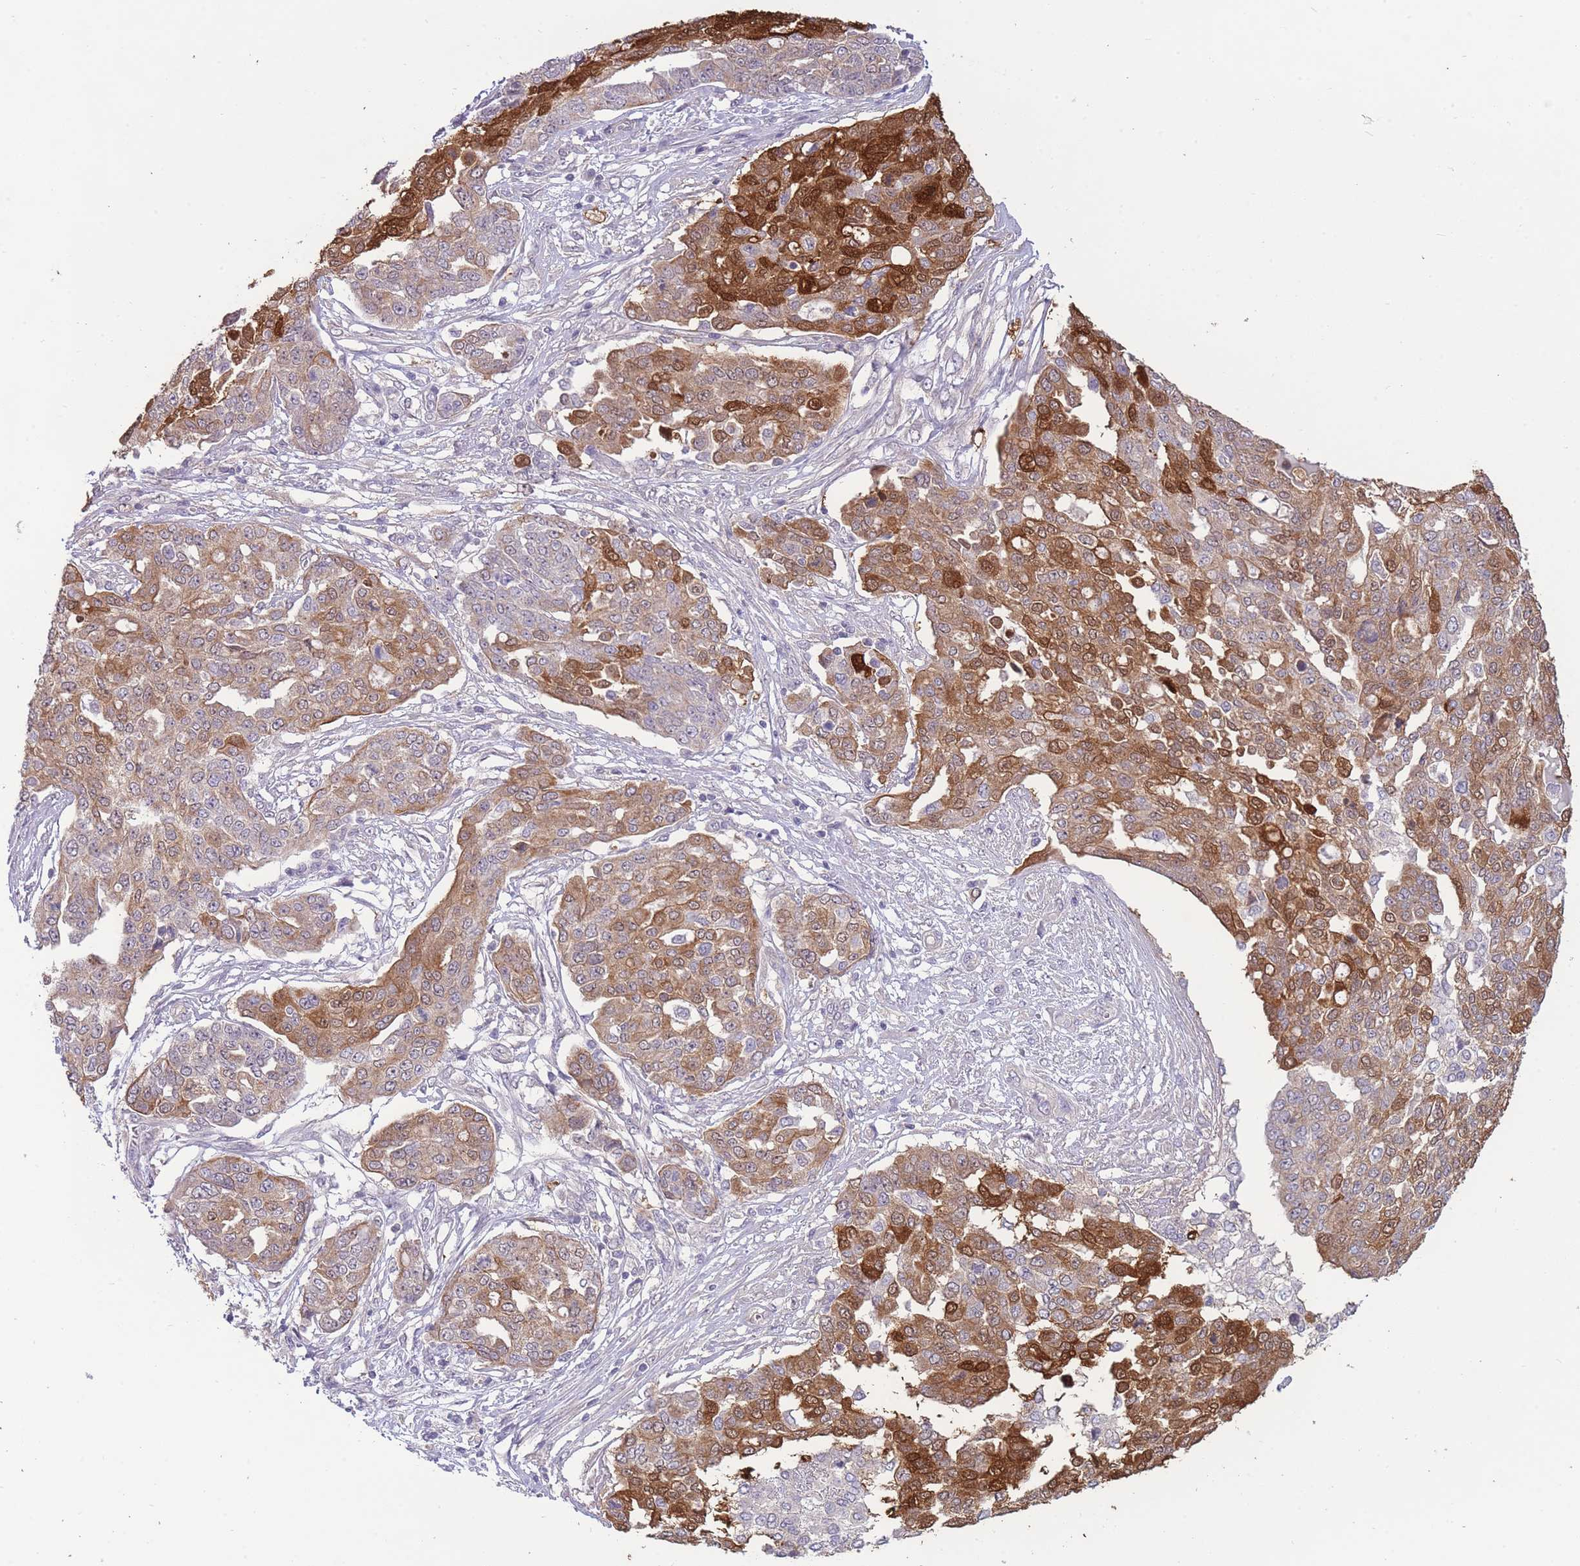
{"staining": {"intensity": "strong", "quantity": "25%-75%", "location": "cytoplasmic/membranous"}, "tissue": "ovarian cancer", "cell_type": "Tumor cells", "image_type": "cancer", "snomed": [{"axis": "morphology", "description": "Cystadenocarcinoma, serous, NOS"}, {"axis": "topography", "description": "Soft tissue"}, {"axis": "topography", "description": "Ovary"}], "caption": "Tumor cells show high levels of strong cytoplasmic/membranous staining in approximately 25%-75% of cells in serous cystadenocarcinoma (ovarian).", "gene": "SMC6", "patient": {"sex": "female", "age": 57}}